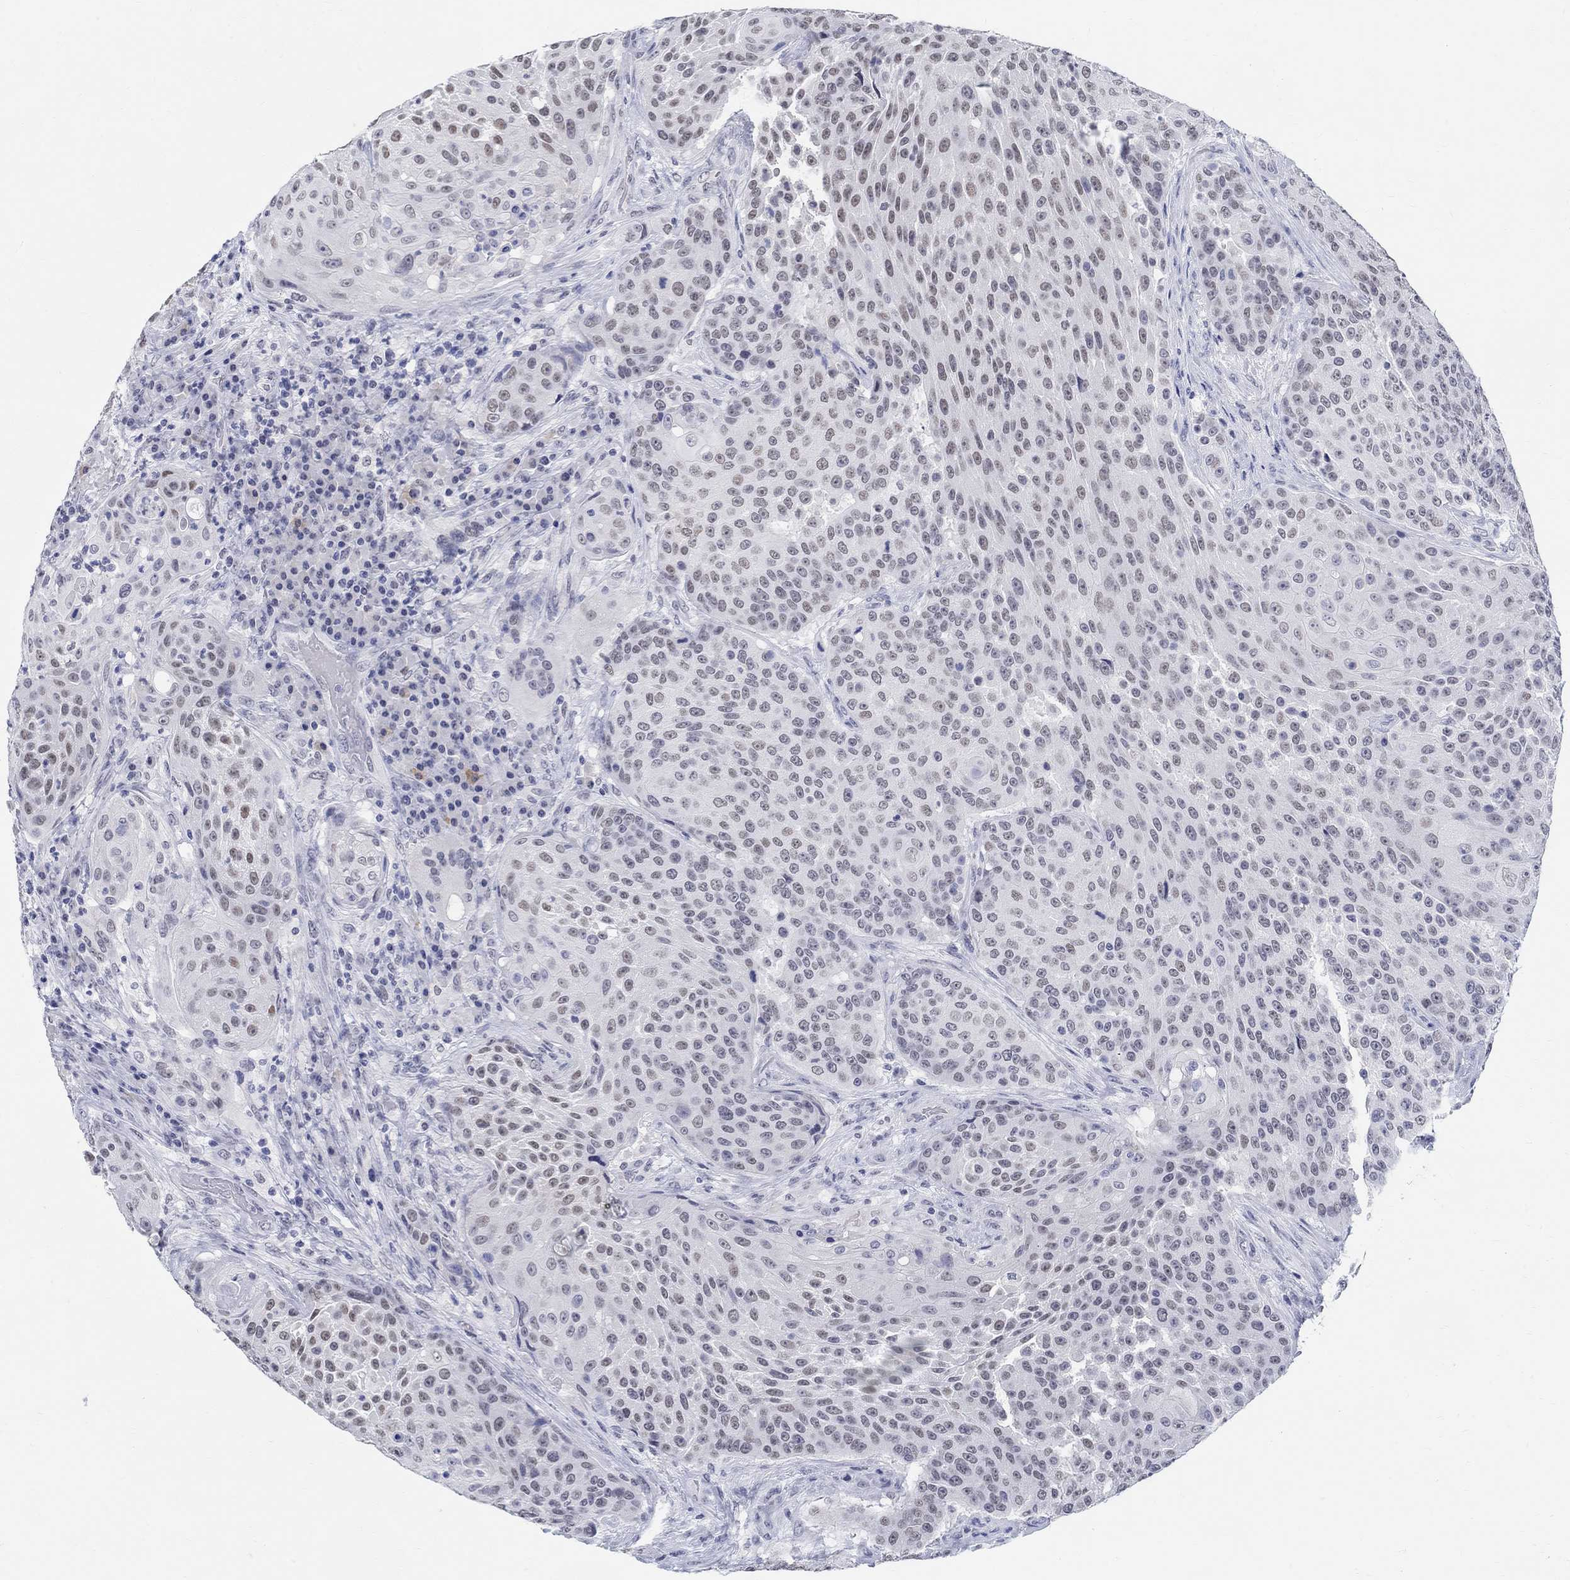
{"staining": {"intensity": "negative", "quantity": "none", "location": "none"}, "tissue": "urothelial cancer", "cell_type": "Tumor cells", "image_type": "cancer", "snomed": [{"axis": "morphology", "description": "Urothelial carcinoma, High grade"}, {"axis": "topography", "description": "Urinary bladder"}], "caption": "High-grade urothelial carcinoma stained for a protein using immunohistochemistry exhibits no expression tumor cells.", "gene": "ANKS1B", "patient": {"sex": "female", "age": 63}}